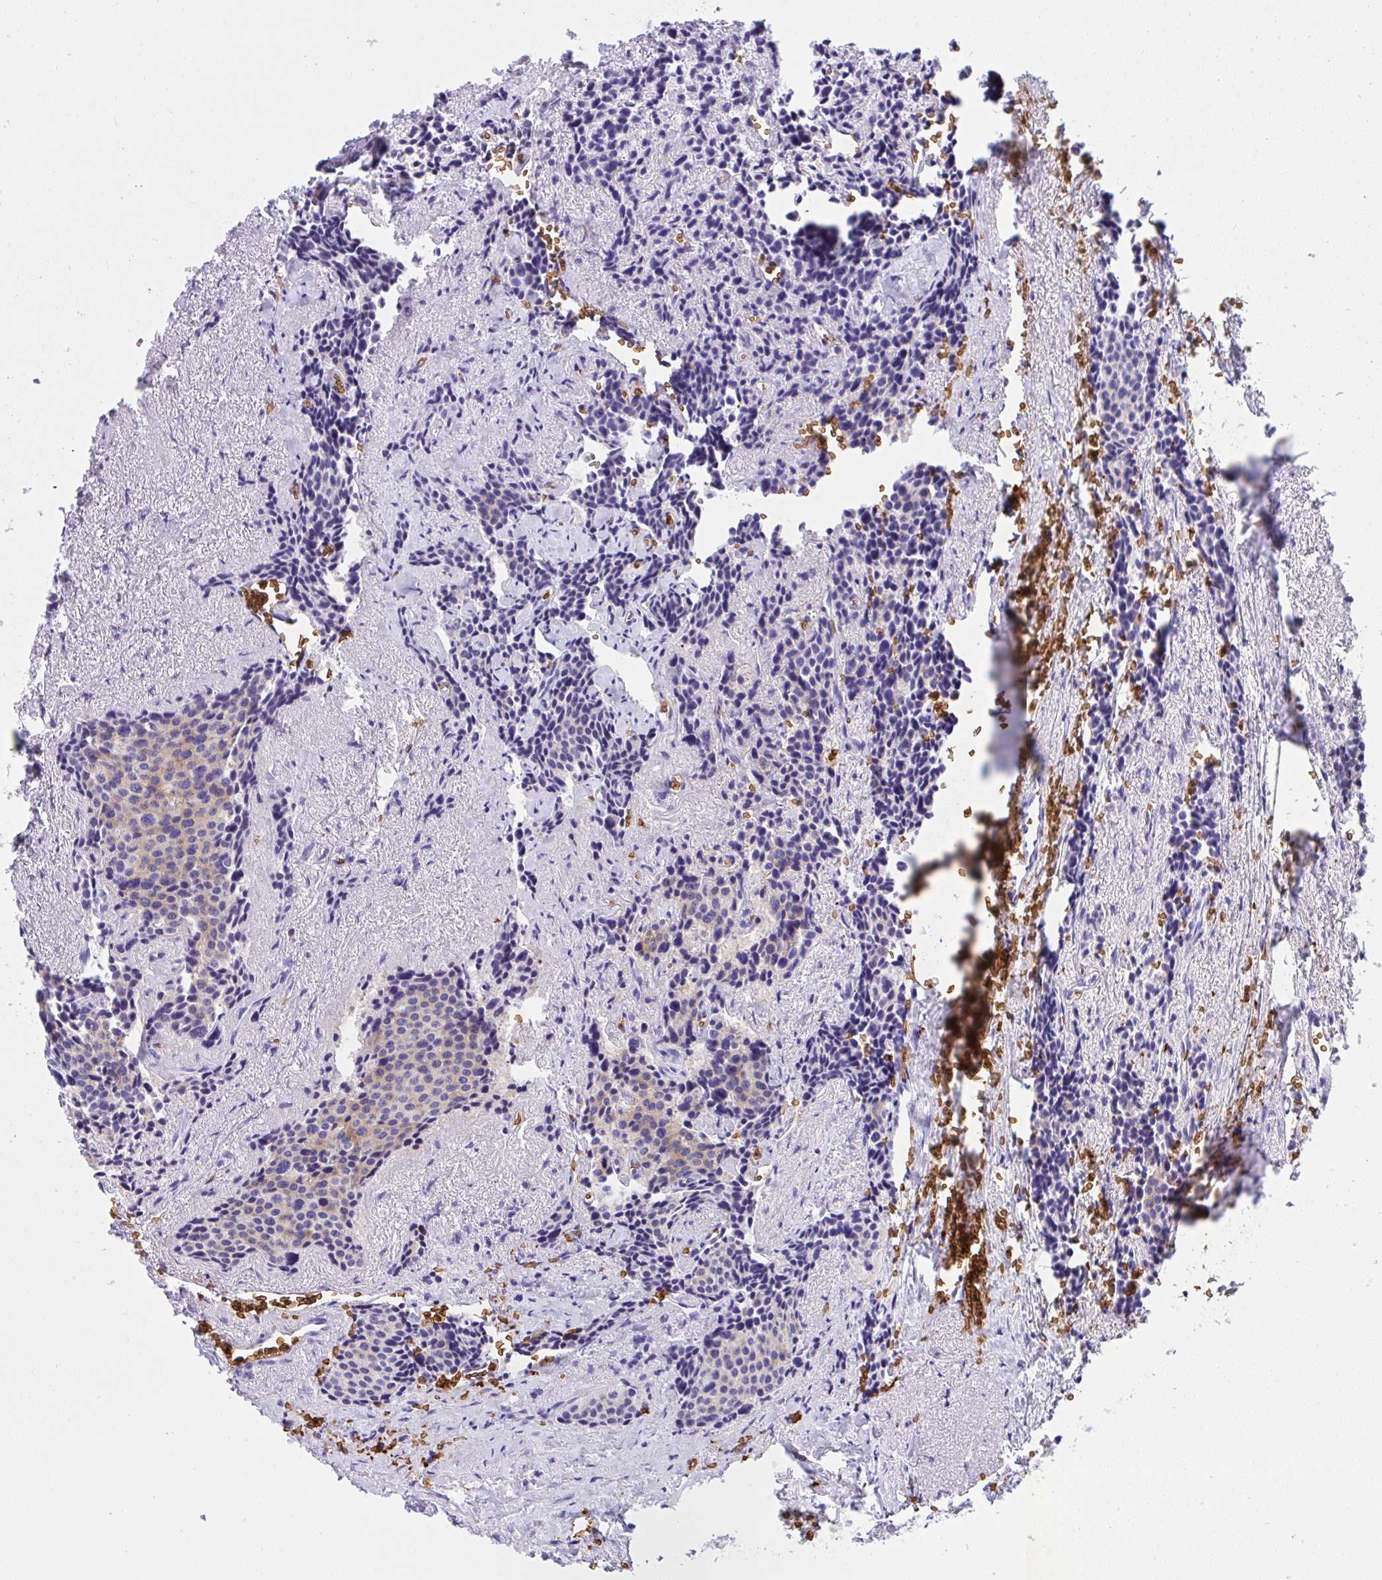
{"staining": {"intensity": "weak", "quantity": "<25%", "location": "cytoplasmic/membranous"}, "tissue": "carcinoid", "cell_type": "Tumor cells", "image_type": "cancer", "snomed": [{"axis": "morphology", "description": "Carcinoid, malignant, NOS"}, {"axis": "topography", "description": "Small intestine"}], "caption": "An IHC histopathology image of malignant carcinoid is shown. There is no staining in tumor cells of malignant carcinoid.", "gene": "ANK1", "patient": {"sex": "male", "age": 73}}